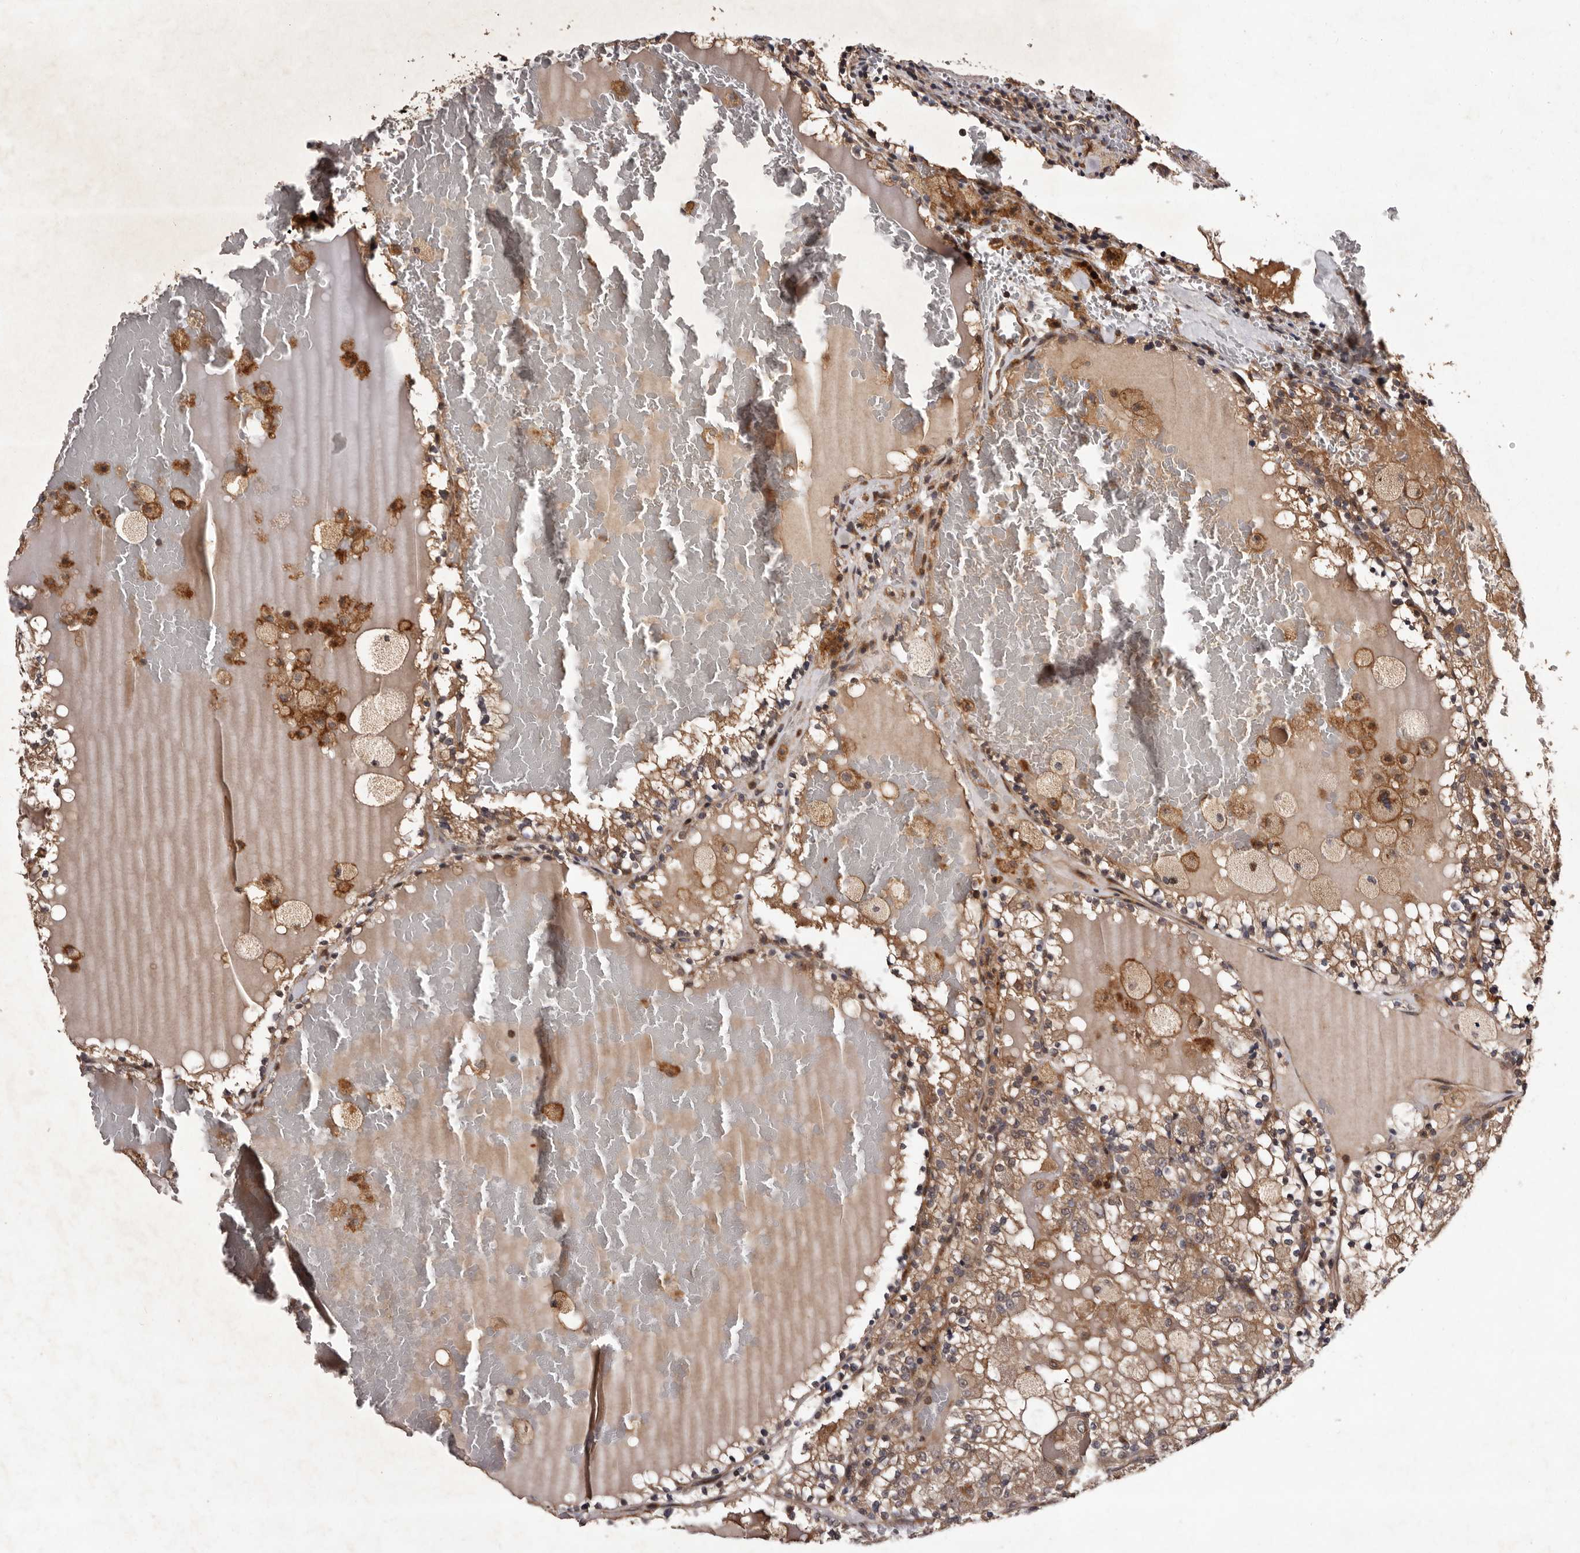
{"staining": {"intensity": "moderate", "quantity": ">75%", "location": "cytoplasmic/membranous"}, "tissue": "renal cancer", "cell_type": "Tumor cells", "image_type": "cancer", "snomed": [{"axis": "morphology", "description": "Adenocarcinoma, NOS"}, {"axis": "topography", "description": "Kidney"}], "caption": "Protein positivity by IHC reveals moderate cytoplasmic/membranous positivity in approximately >75% of tumor cells in renal cancer (adenocarcinoma).", "gene": "MKRN3", "patient": {"sex": "female", "age": 56}}